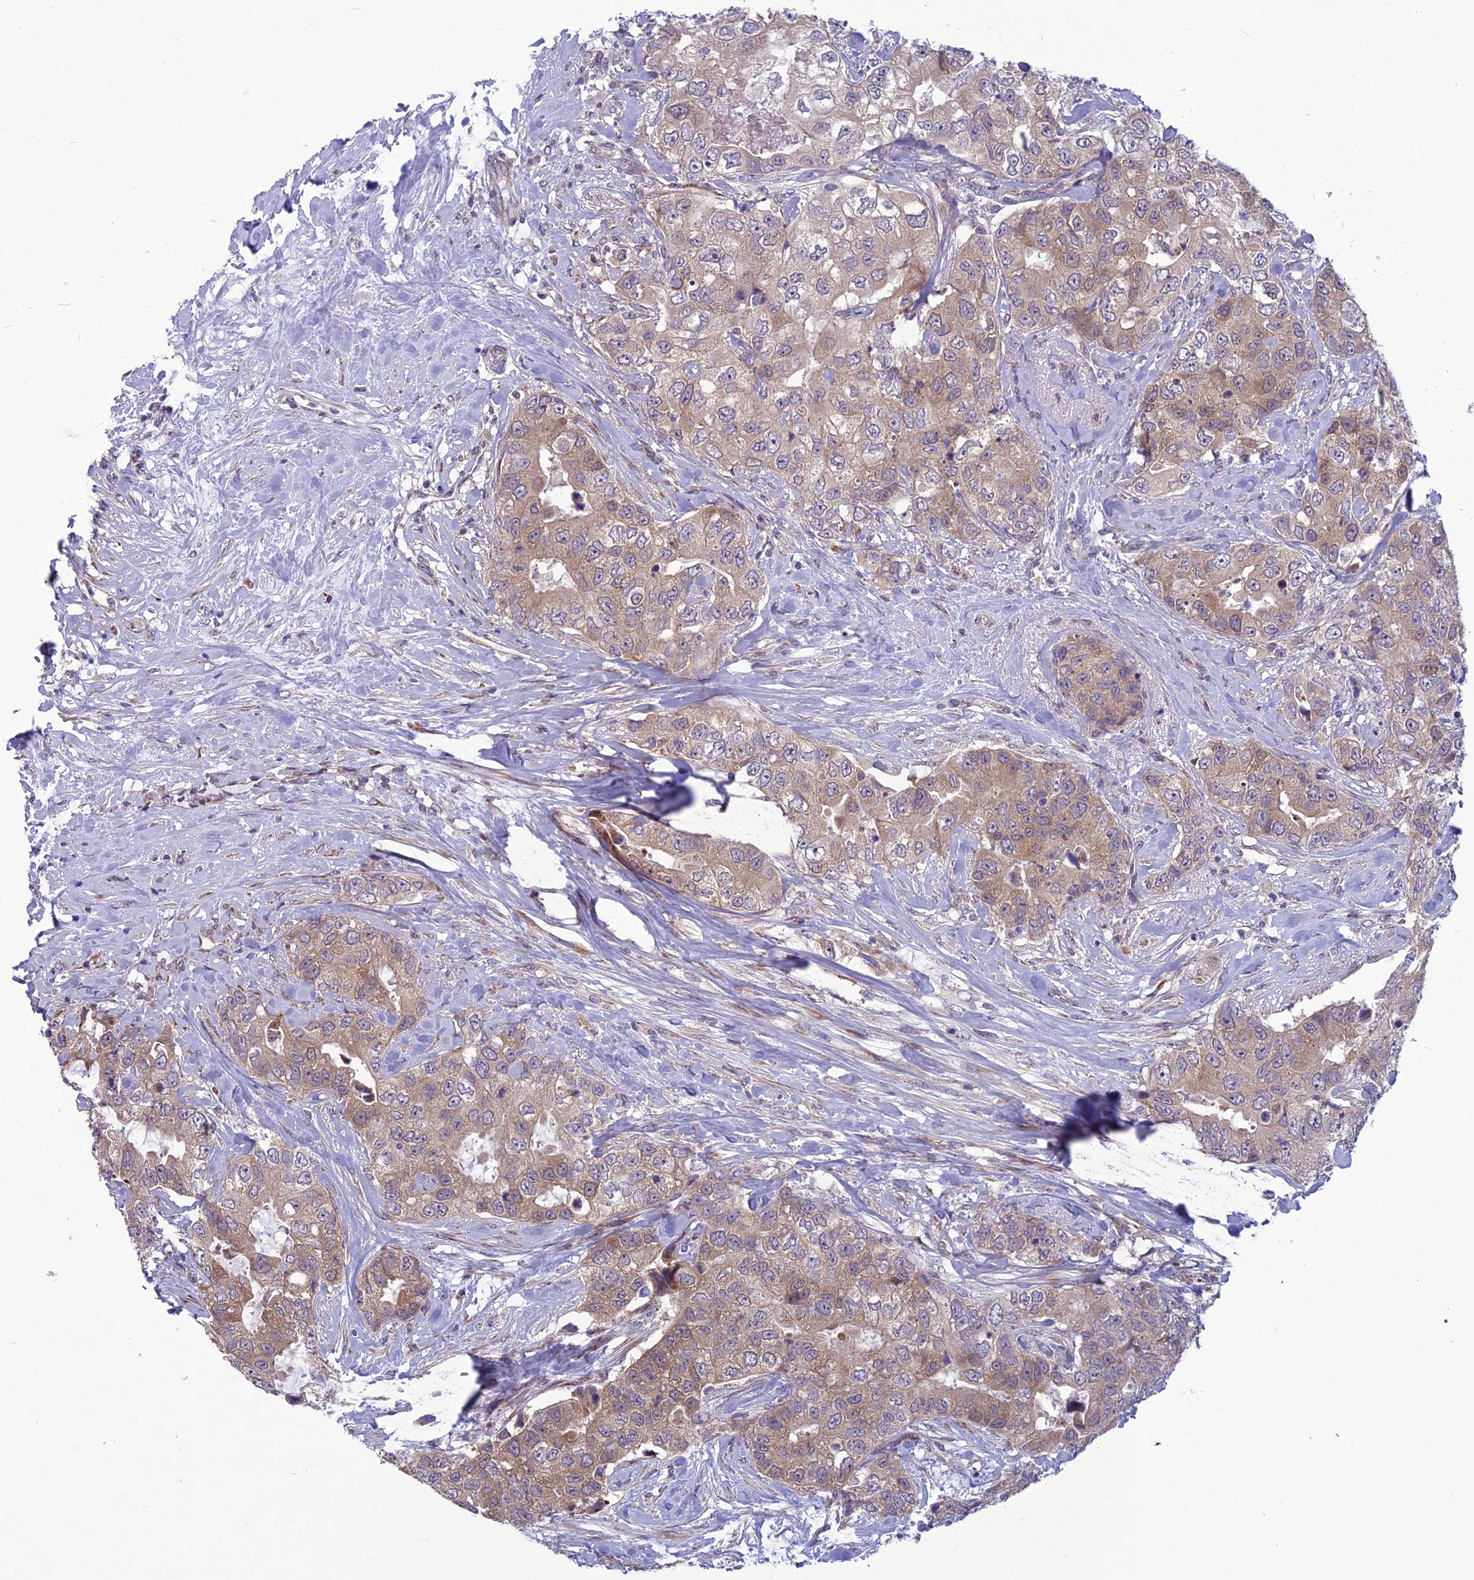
{"staining": {"intensity": "moderate", "quantity": "25%-75%", "location": "cytoplasmic/membranous"}, "tissue": "breast cancer", "cell_type": "Tumor cells", "image_type": "cancer", "snomed": [{"axis": "morphology", "description": "Duct carcinoma"}, {"axis": "topography", "description": "Breast"}], "caption": "Protein staining of breast intraductal carcinoma tissue reveals moderate cytoplasmic/membranous expression in about 25%-75% of tumor cells.", "gene": "PSMF1", "patient": {"sex": "female", "age": 62}}